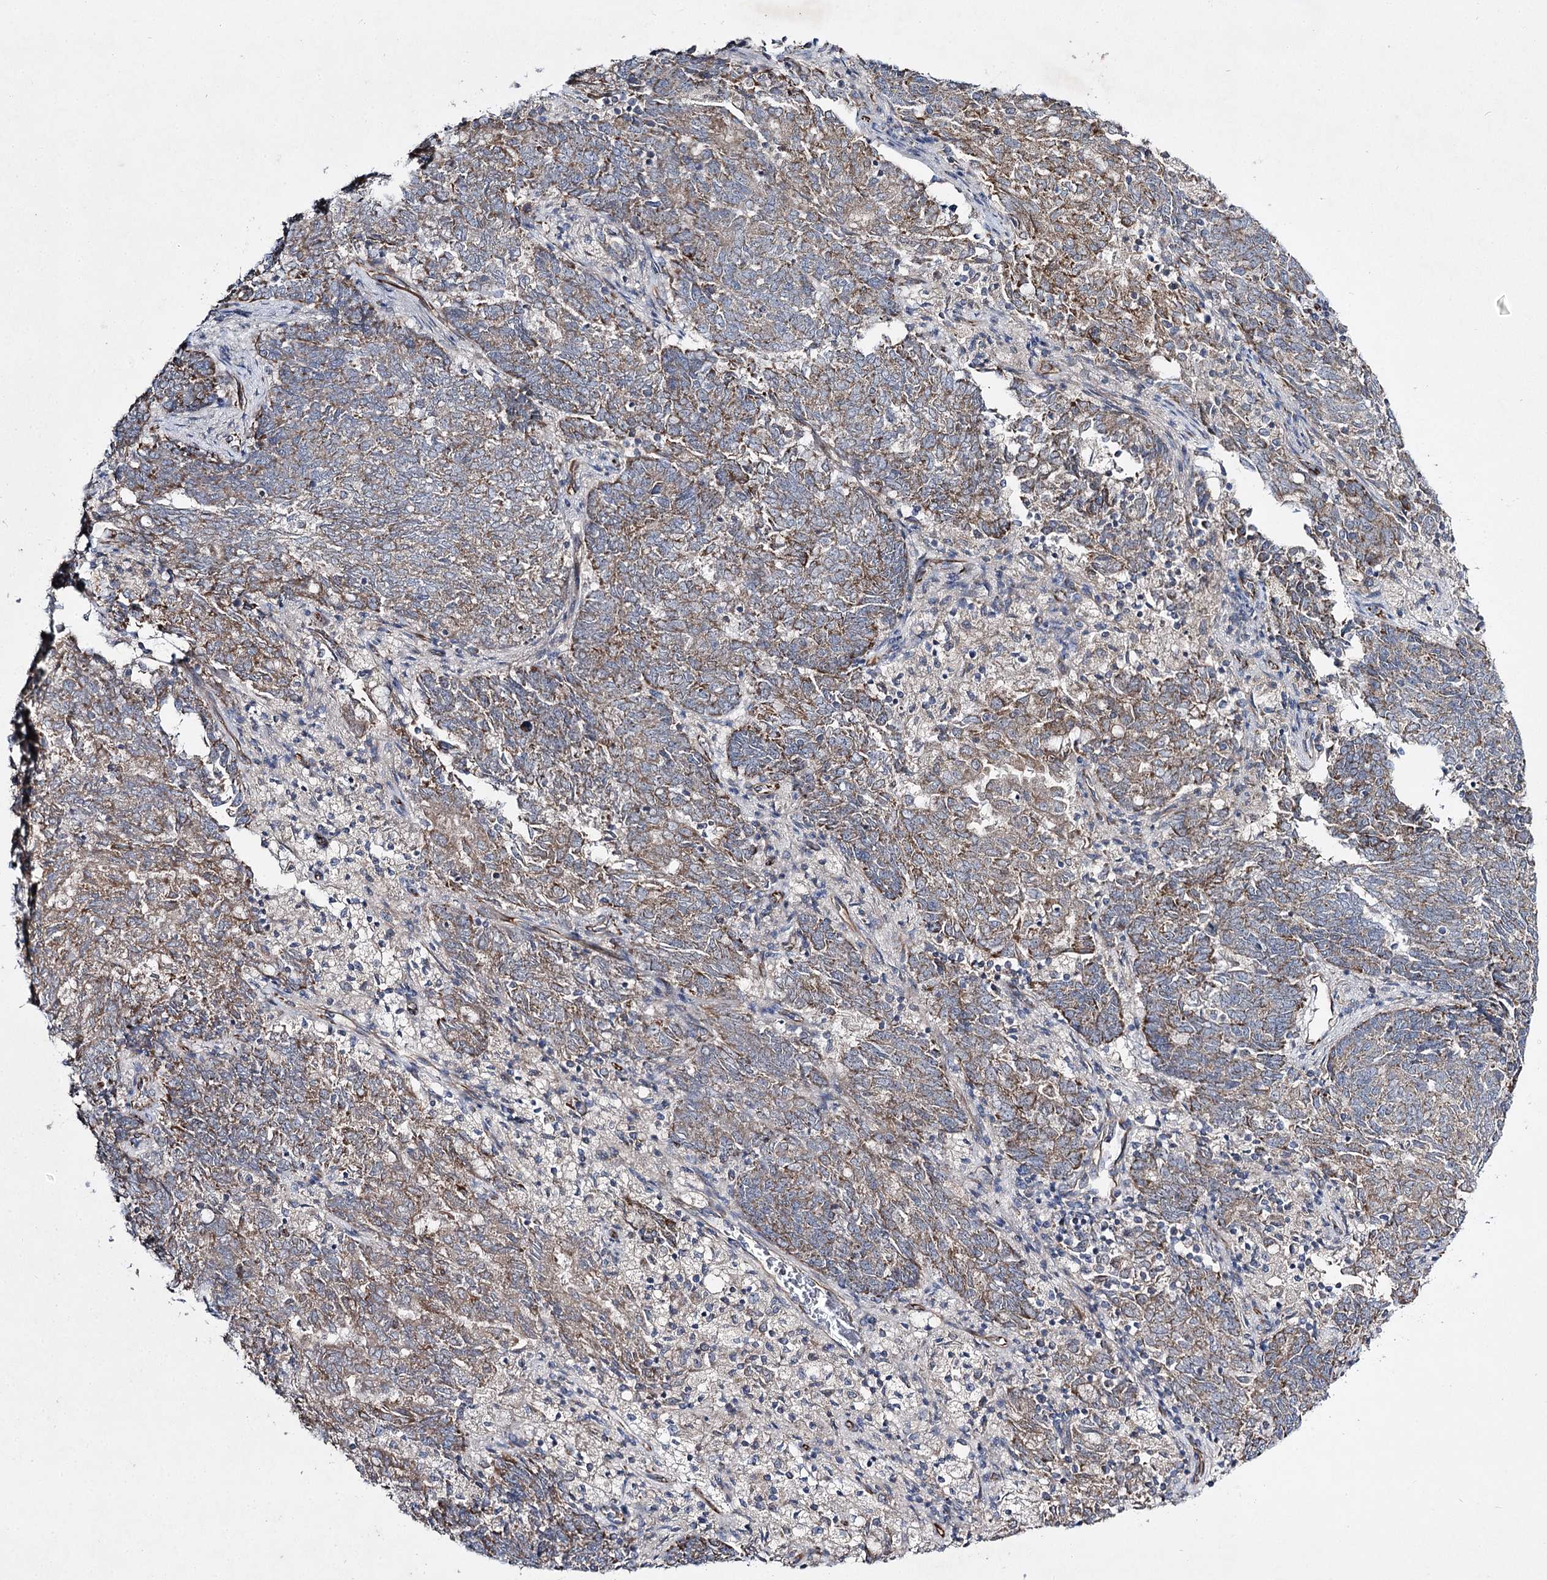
{"staining": {"intensity": "moderate", "quantity": ">75%", "location": "cytoplasmic/membranous"}, "tissue": "endometrial cancer", "cell_type": "Tumor cells", "image_type": "cancer", "snomed": [{"axis": "morphology", "description": "Adenocarcinoma, NOS"}, {"axis": "topography", "description": "Endometrium"}], "caption": "Endometrial cancer (adenocarcinoma) stained with DAB immunohistochemistry demonstrates medium levels of moderate cytoplasmic/membranous staining in about >75% of tumor cells.", "gene": "KIAA0825", "patient": {"sex": "female", "age": 80}}